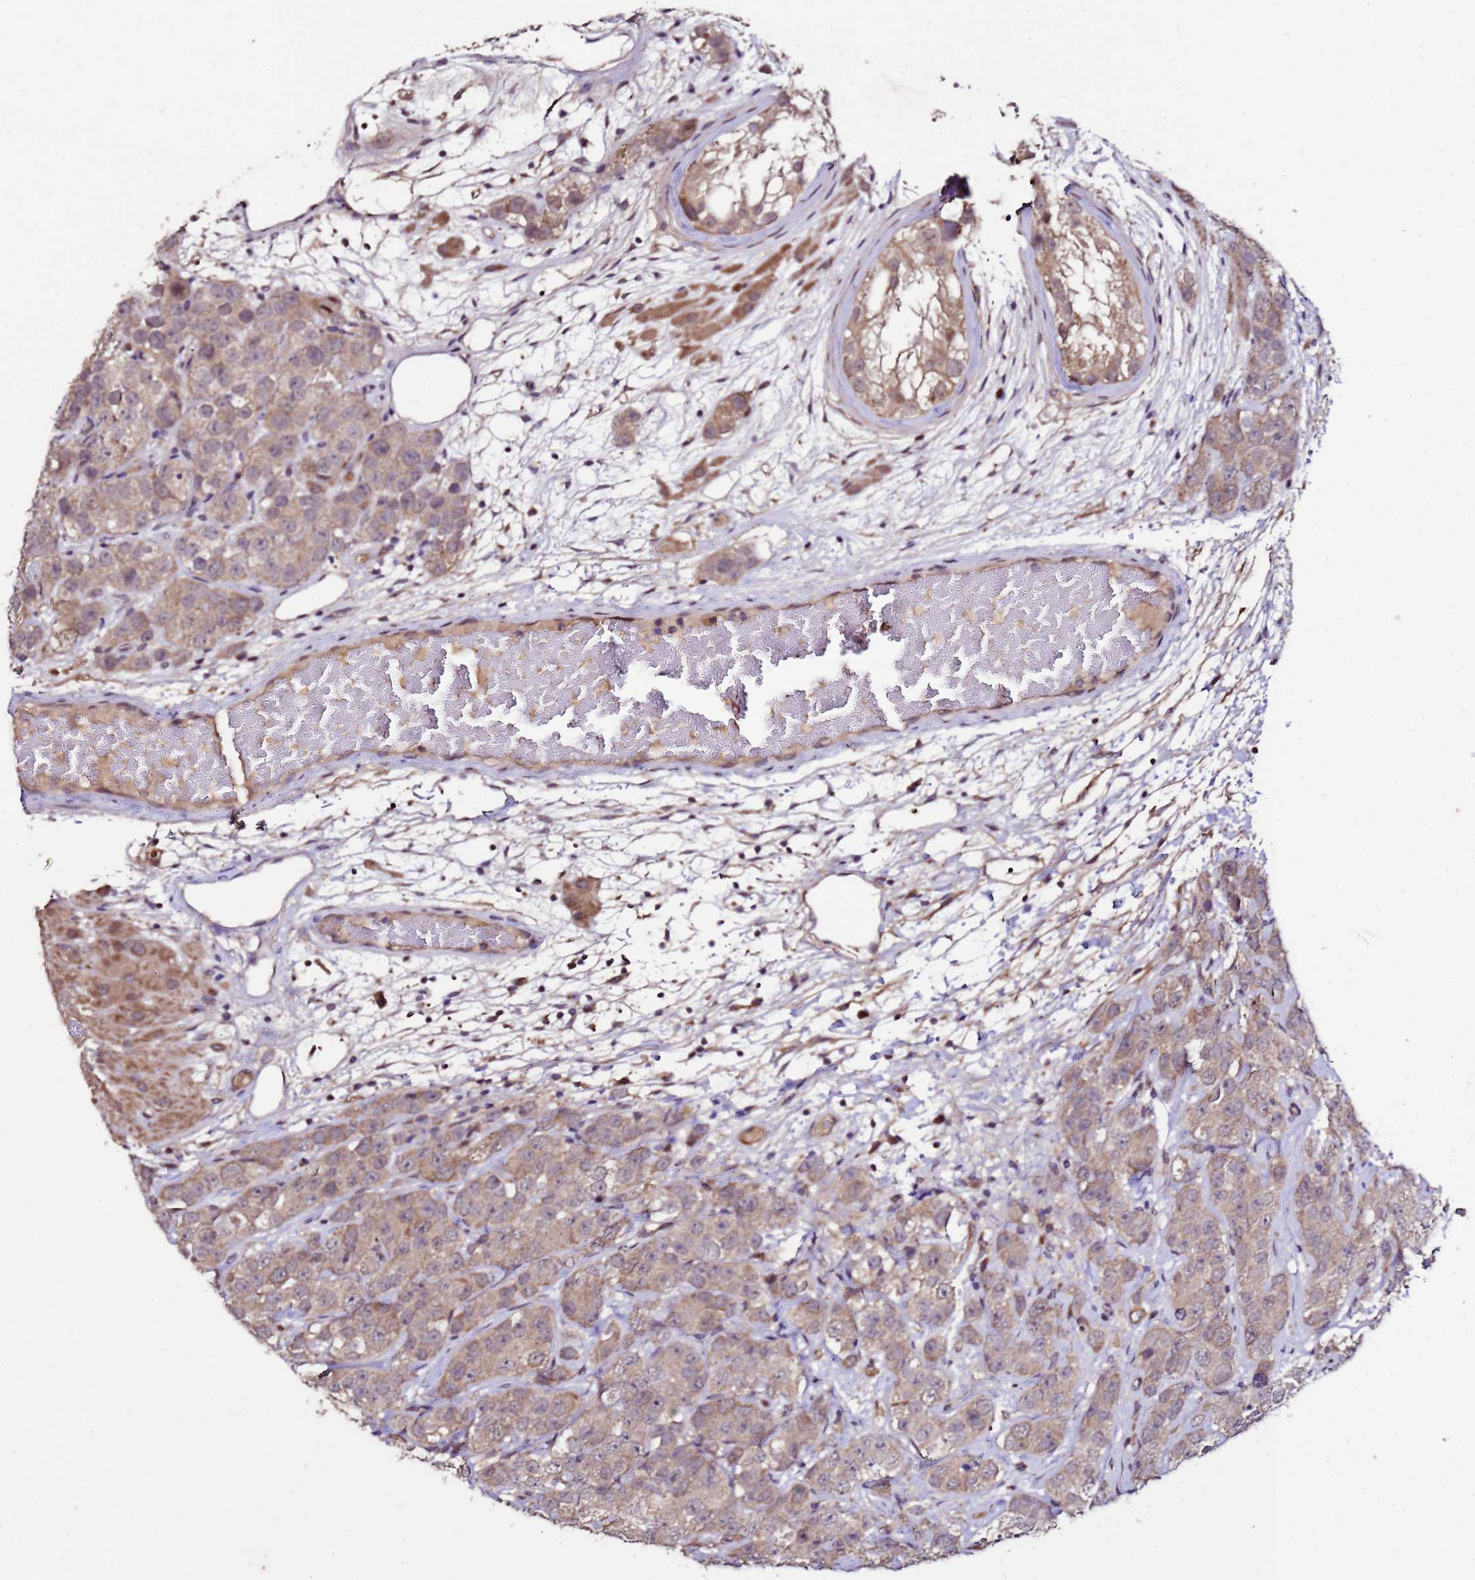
{"staining": {"intensity": "weak", "quantity": "25%-75%", "location": "cytoplasmic/membranous"}, "tissue": "testis cancer", "cell_type": "Tumor cells", "image_type": "cancer", "snomed": [{"axis": "morphology", "description": "Seminoma, NOS"}, {"axis": "topography", "description": "Testis"}], "caption": "Human testis cancer stained with a brown dye shows weak cytoplasmic/membranous positive staining in about 25%-75% of tumor cells.", "gene": "ZNF329", "patient": {"sex": "male", "age": 28}}